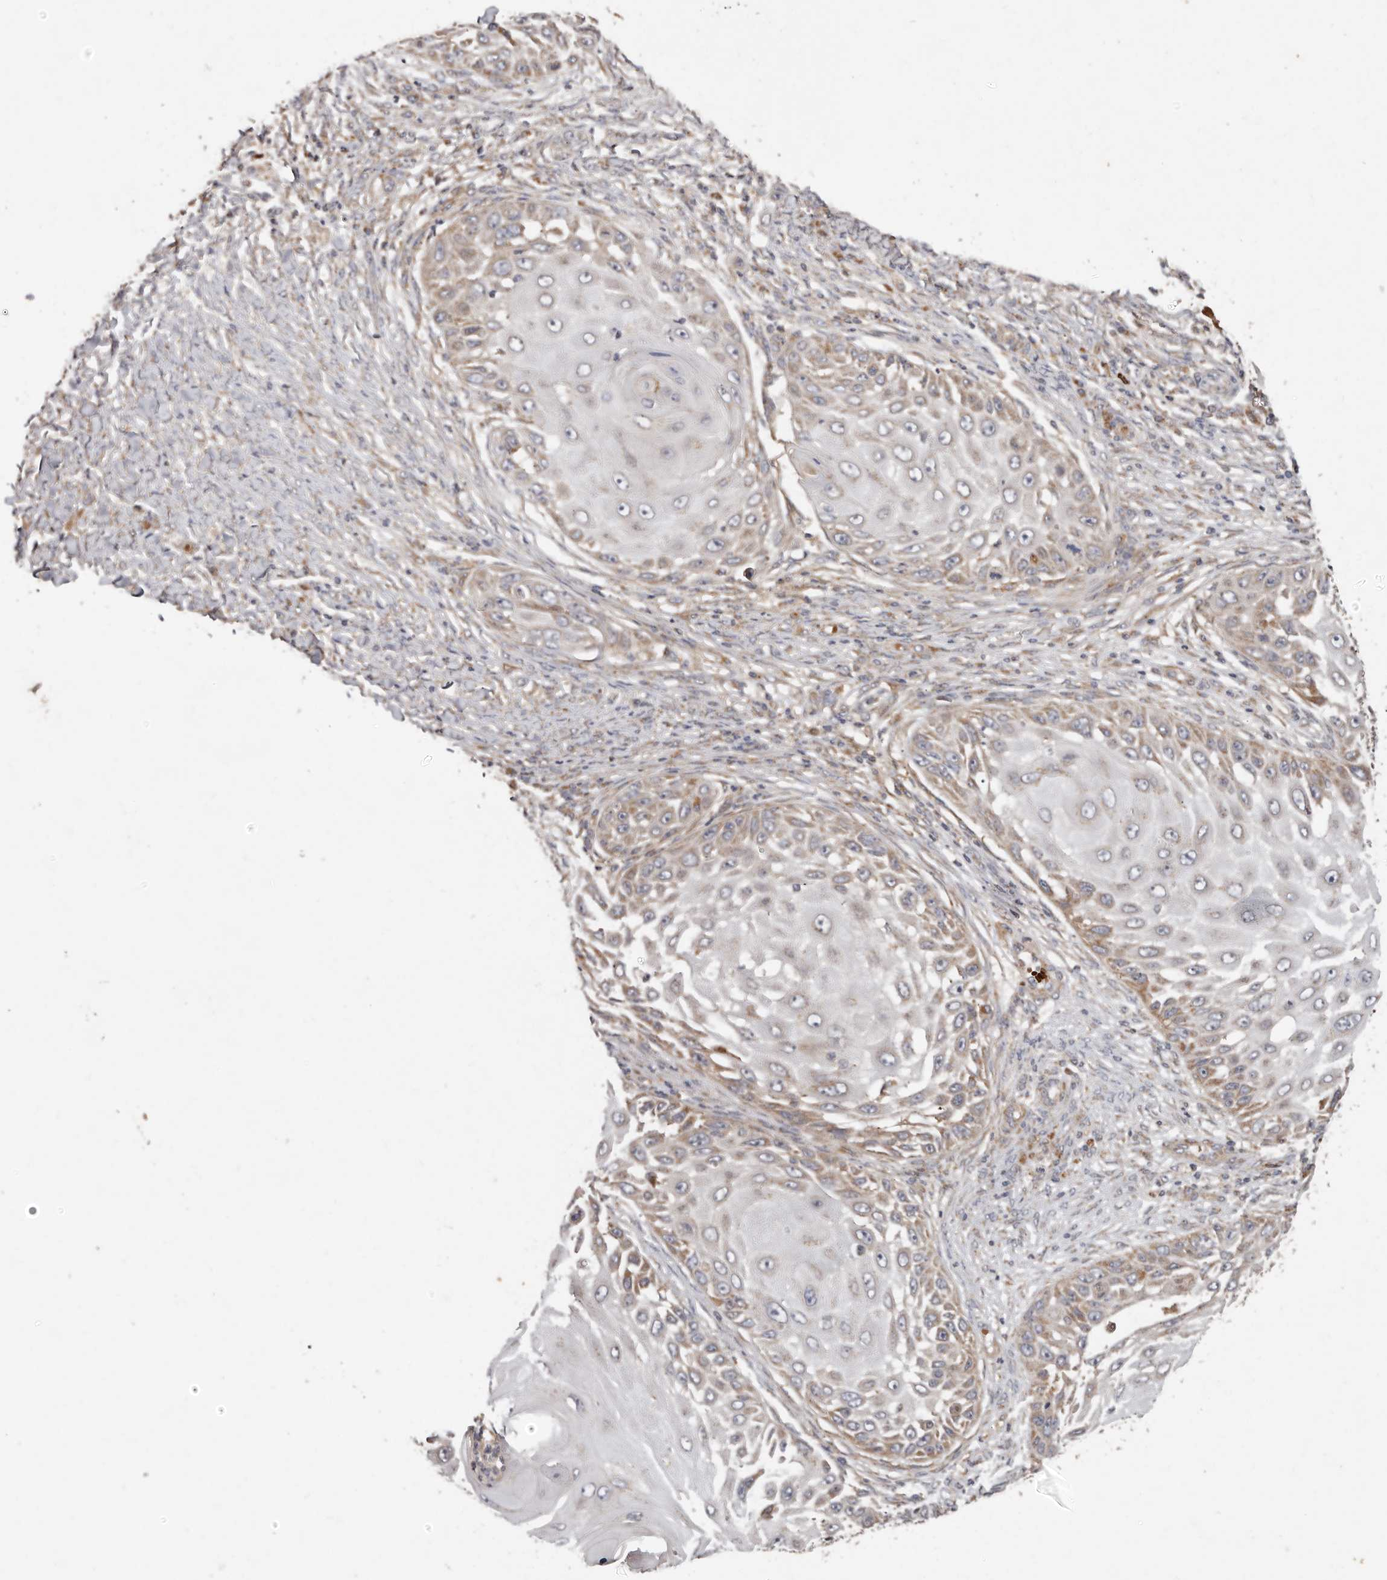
{"staining": {"intensity": "weak", "quantity": "<25%", "location": "cytoplasmic/membranous"}, "tissue": "skin cancer", "cell_type": "Tumor cells", "image_type": "cancer", "snomed": [{"axis": "morphology", "description": "Squamous cell carcinoma, NOS"}, {"axis": "topography", "description": "Skin"}], "caption": "A high-resolution micrograph shows immunohistochemistry staining of skin cancer (squamous cell carcinoma), which shows no significant positivity in tumor cells.", "gene": "GOT1L1", "patient": {"sex": "female", "age": 44}}